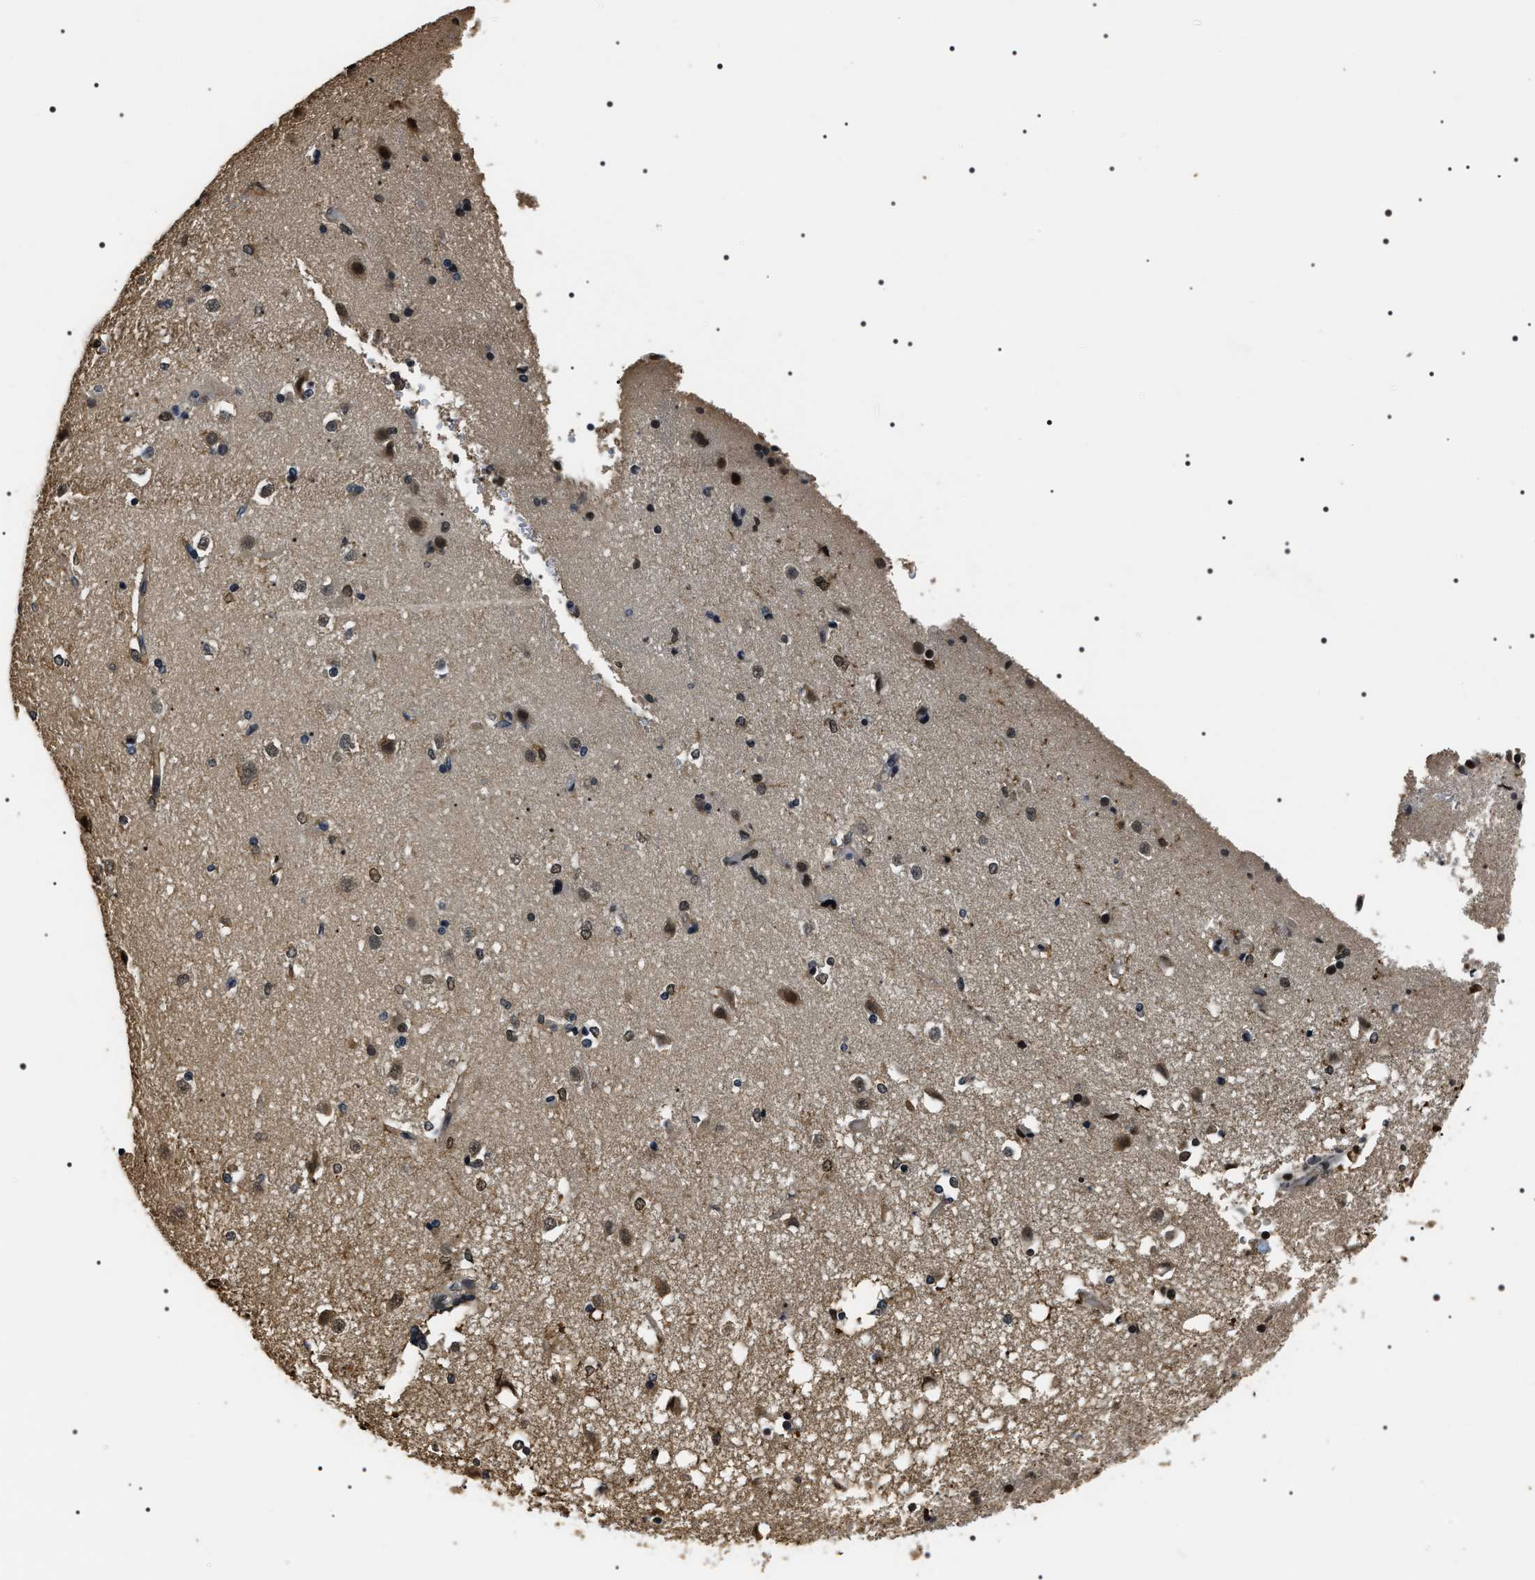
{"staining": {"intensity": "moderate", "quantity": "<25%", "location": "cytoplasmic/membranous"}, "tissue": "caudate", "cell_type": "Glial cells", "image_type": "normal", "snomed": [{"axis": "morphology", "description": "Normal tissue, NOS"}, {"axis": "topography", "description": "Lateral ventricle wall"}], "caption": "DAB immunohistochemical staining of benign human caudate displays moderate cytoplasmic/membranous protein expression in approximately <25% of glial cells.", "gene": "ARHGAP22", "patient": {"sex": "female", "age": 19}}